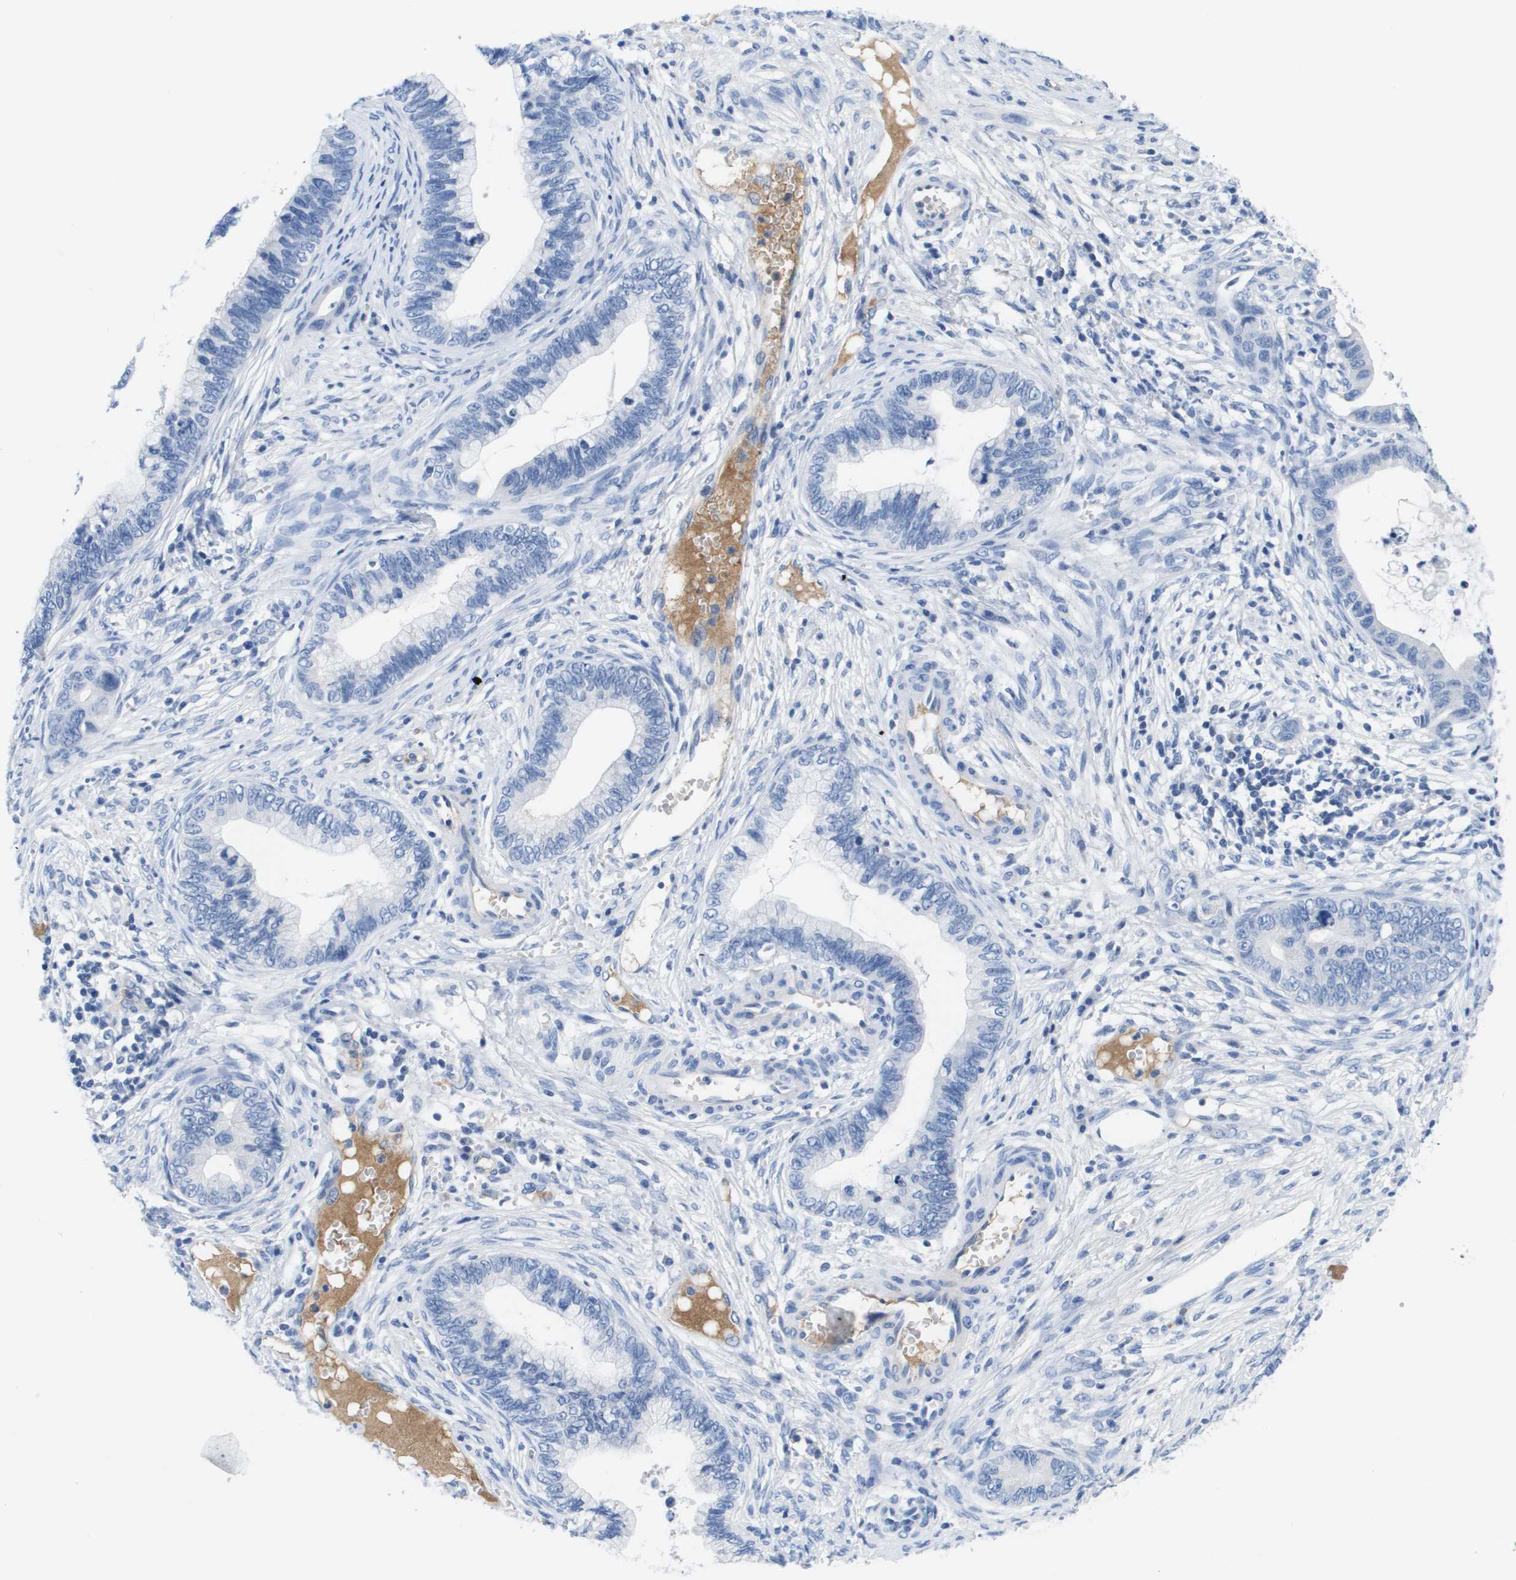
{"staining": {"intensity": "negative", "quantity": "none", "location": "none"}, "tissue": "cervical cancer", "cell_type": "Tumor cells", "image_type": "cancer", "snomed": [{"axis": "morphology", "description": "Adenocarcinoma, NOS"}, {"axis": "topography", "description": "Cervix"}], "caption": "Immunohistochemistry (IHC) photomicrograph of neoplastic tissue: adenocarcinoma (cervical) stained with DAB demonstrates no significant protein expression in tumor cells. Nuclei are stained in blue.", "gene": "APOA1", "patient": {"sex": "female", "age": 44}}